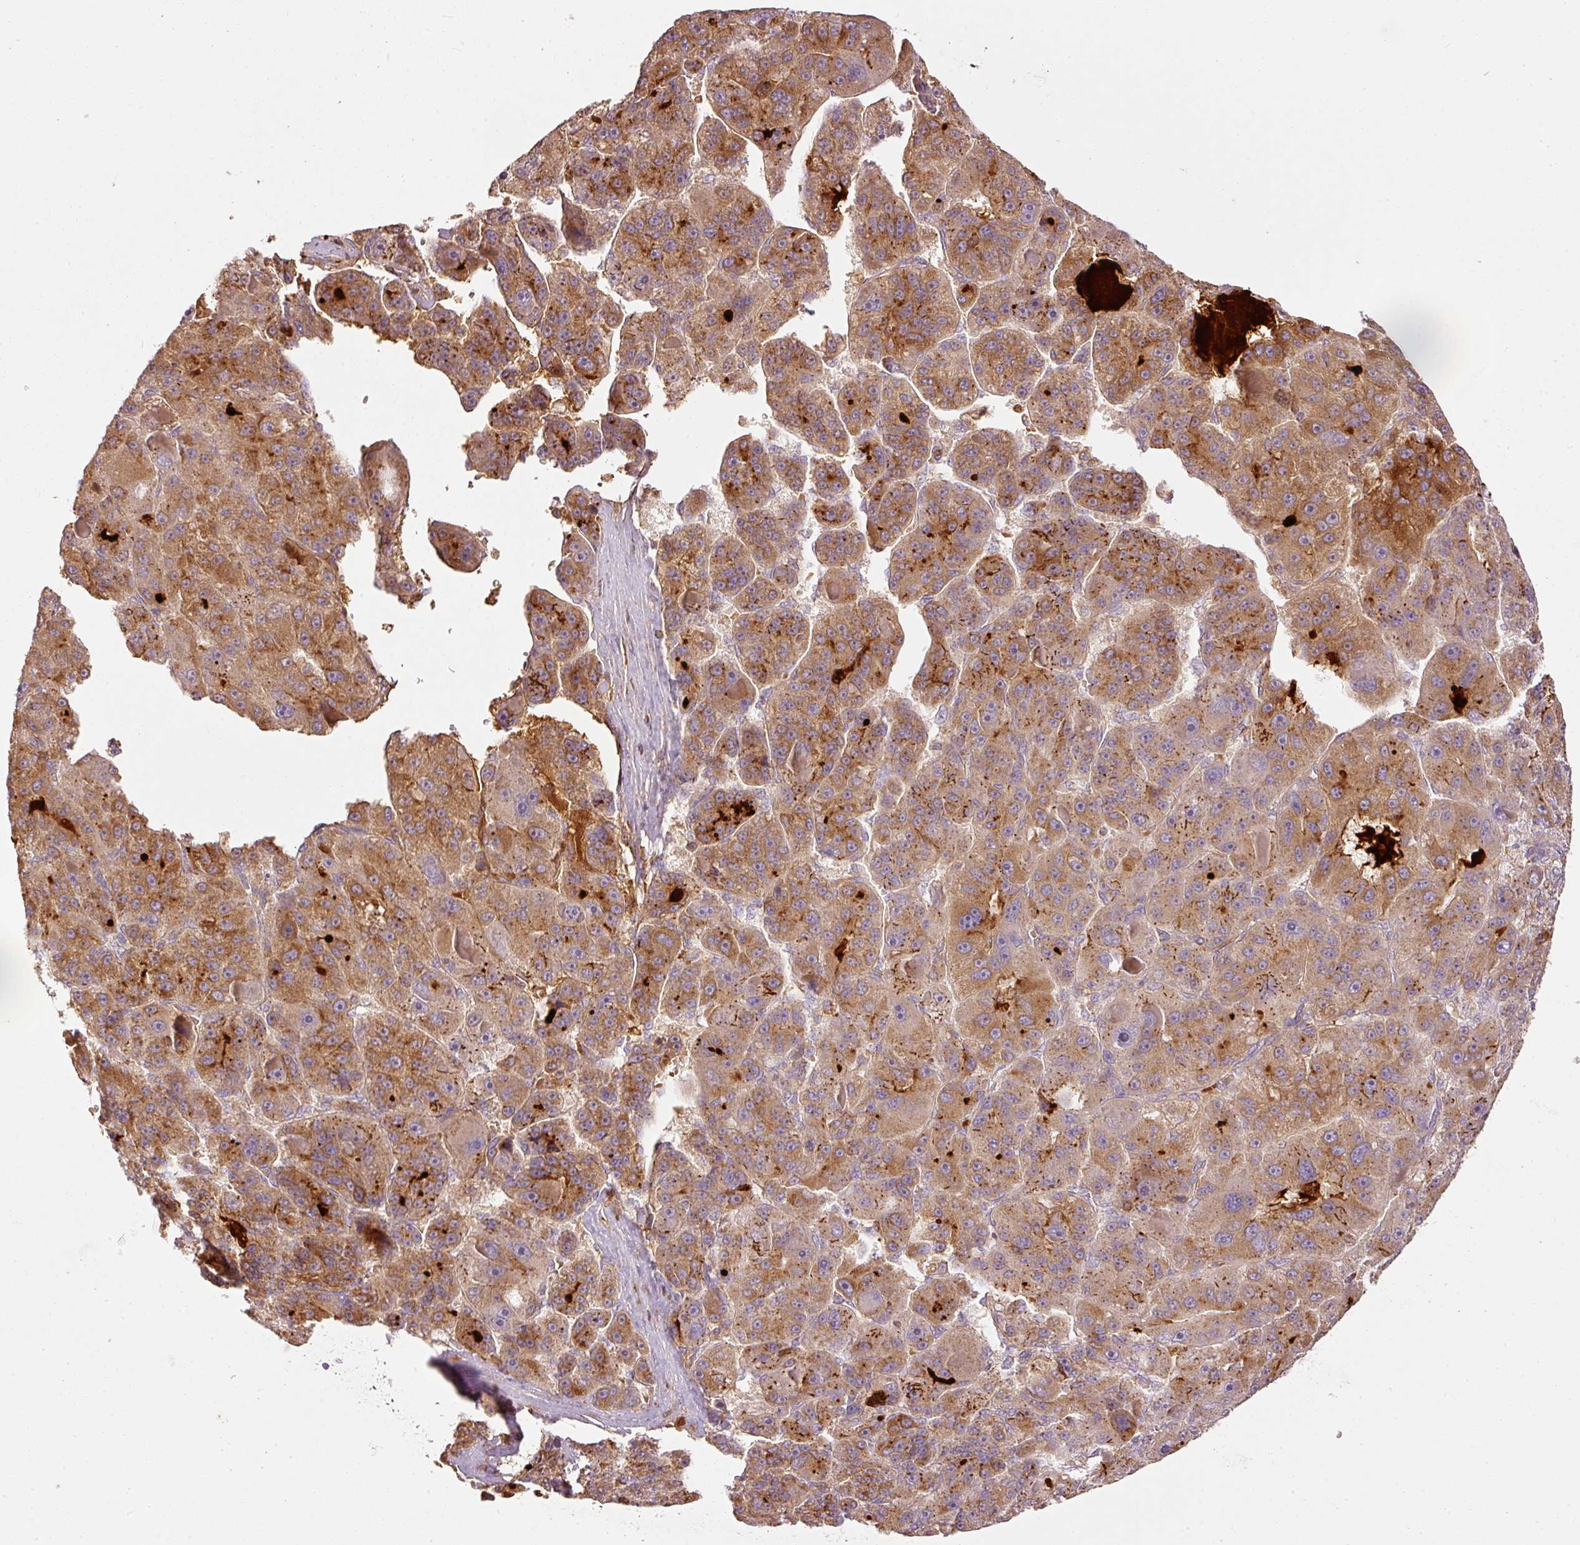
{"staining": {"intensity": "moderate", "quantity": ">75%", "location": "cytoplasmic/membranous"}, "tissue": "liver cancer", "cell_type": "Tumor cells", "image_type": "cancer", "snomed": [{"axis": "morphology", "description": "Carcinoma, Hepatocellular, NOS"}, {"axis": "topography", "description": "Liver"}], "caption": "There is medium levels of moderate cytoplasmic/membranous expression in tumor cells of hepatocellular carcinoma (liver), as demonstrated by immunohistochemical staining (brown color).", "gene": "SERPING1", "patient": {"sex": "male", "age": 76}}